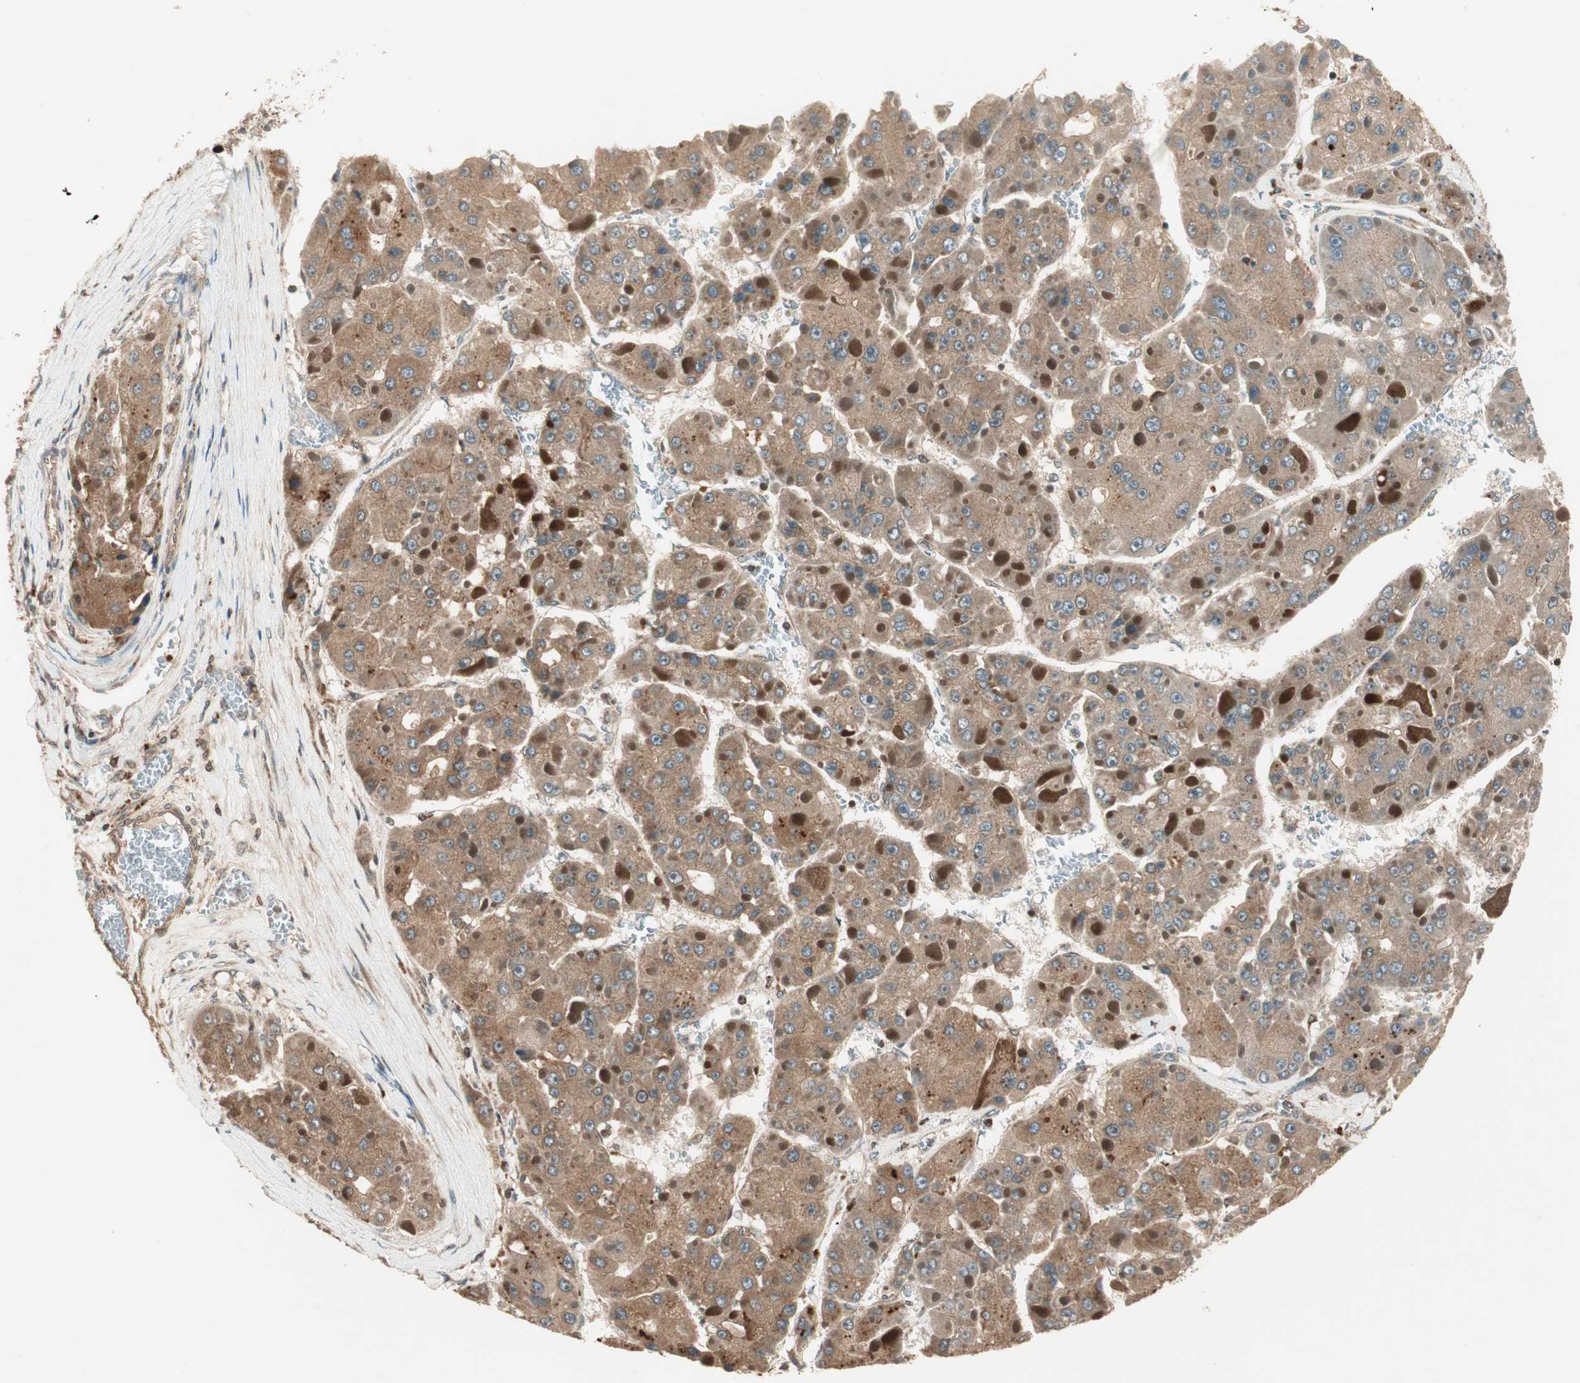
{"staining": {"intensity": "moderate", "quantity": ">75%", "location": "cytoplasmic/membranous"}, "tissue": "liver cancer", "cell_type": "Tumor cells", "image_type": "cancer", "snomed": [{"axis": "morphology", "description": "Carcinoma, Hepatocellular, NOS"}, {"axis": "topography", "description": "Liver"}], "caption": "High-magnification brightfield microscopy of hepatocellular carcinoma (liver) stained with DAB (3,3'-diaminobenzidine) (brown) and counterstained with hematoxylin (blue). tumor cells exhibit moderate cytoplasmic/membranous expression is identified in approximately>75% of cells.", "gene": "CNOT4", "patient": {"sex": "female", "age": 73}}